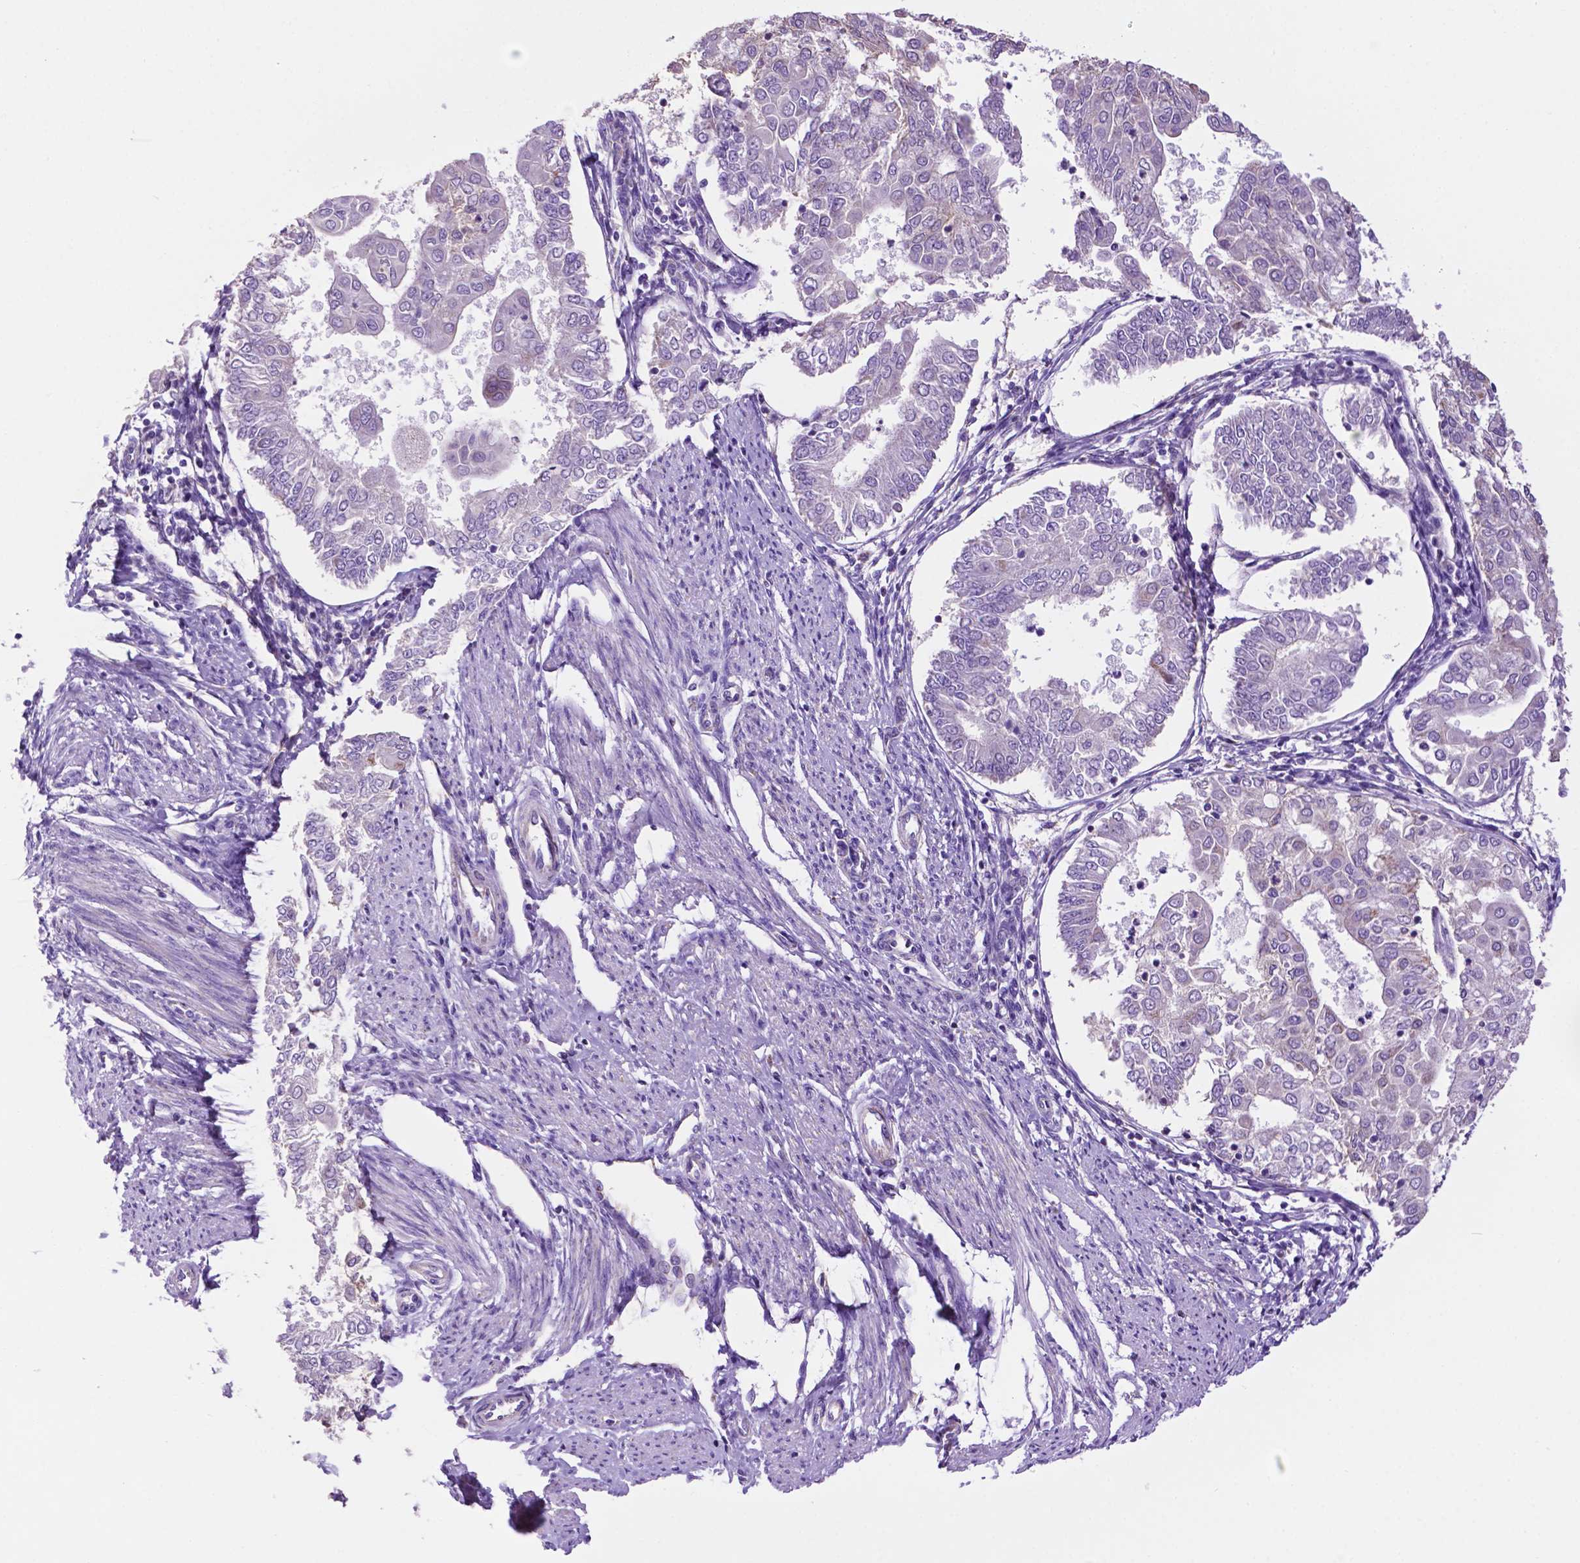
{"staining": {"intensity": "negative", "quantity": "none", "location": "none"}, "tissue": "endometrial cancer", "cell_type": "Tumor cells", "image_type": "cancer", "snomed": [{"axis": "morphology", "description": "Adenocarcinoma, NOS"}, {"axis": "topography", "description": "Endometrium"}], "caption": "A high-resolution image shows immunohistochemistry staining of endometrial cancer, which exhibits no significant expression in tumor cells.", "gene": "PHYHIP", "patient": {"sex": "female", "age": 68}}